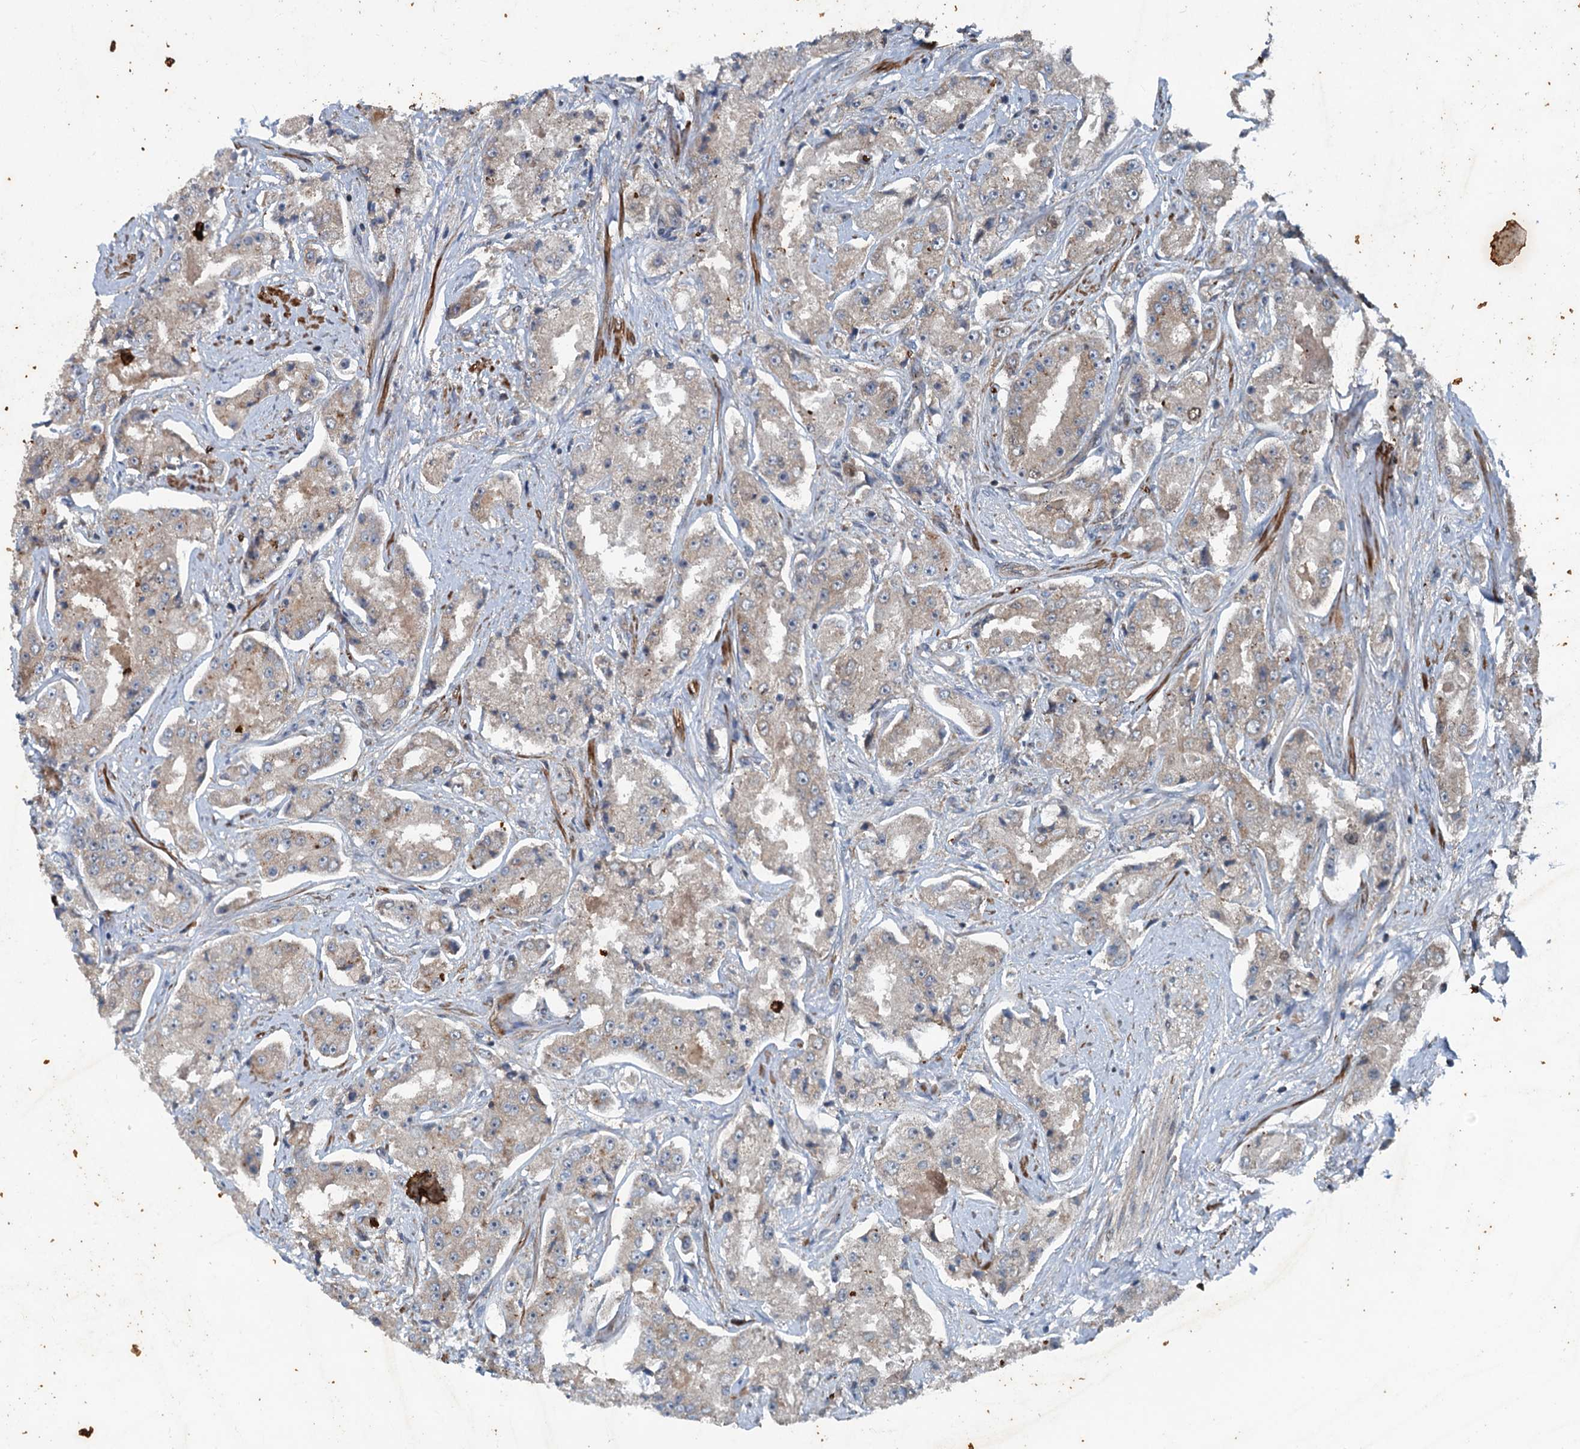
{"staining": {"intensity": "weak", "quantity": "25%-75%", "location": "cytoplasmic/membranous"}, "tissue": "prostate cancer", "cell_type": "Tumor cells", "image_type": "cancer", "snomed": [{"axis": "morphology", "description": "Adenocarcinoma, High grade"}, {"axis": "topography", "description": "Prostate"}], "caption": "Human adenocarcinoma (high-grade) (prostate) stained for a protein (brown) demonstrates weak cytoplasmic/membranous positive positivity in approximately 25%-75% of tumor cells.", "gene": "TEDC1", "patient": {"sex": "male", "age": 73}}